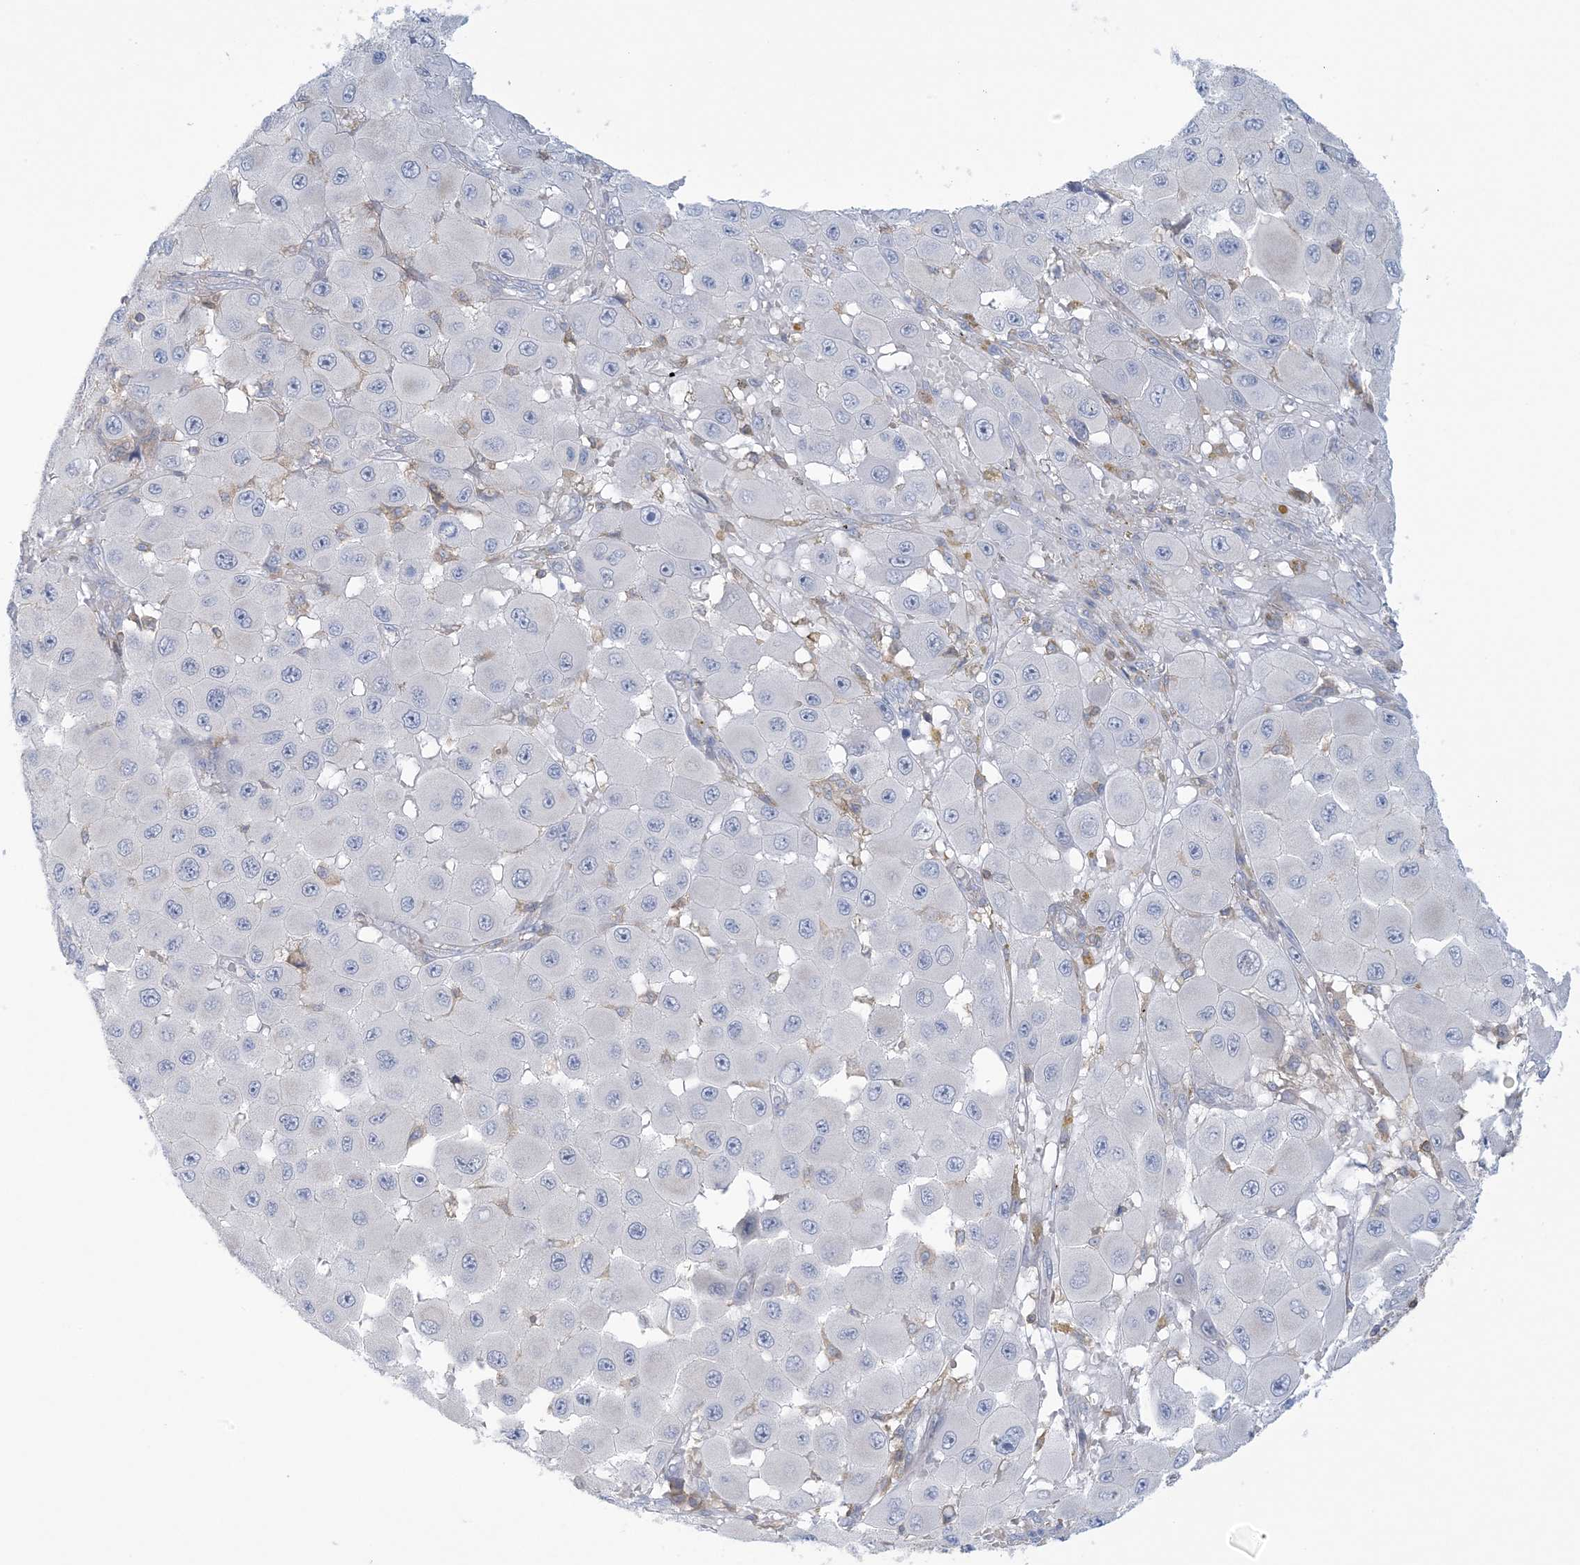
{"staining": {"intensity": "negative", "quantity": "none", "location": "none"}, "tissue": "melanoma", "cell_type": "Tumor cells", "image_type": "cancer", "snomed": [{"axis": "morphology", "description": "Malignant melanoma, NOS"}, {"axis": "topography", "description": "Skin"}], "caption": "Immunohistochemical staining of human malignant melanoma exhibits no significant expression in tumor cells. (DAB (3,3'-diaminobenzidine) immunohistochemistry (IHC) with hematoxylin counter stain).", "gene": "ARHGAP30", "patient": {"sex": "female", "age": 81}}